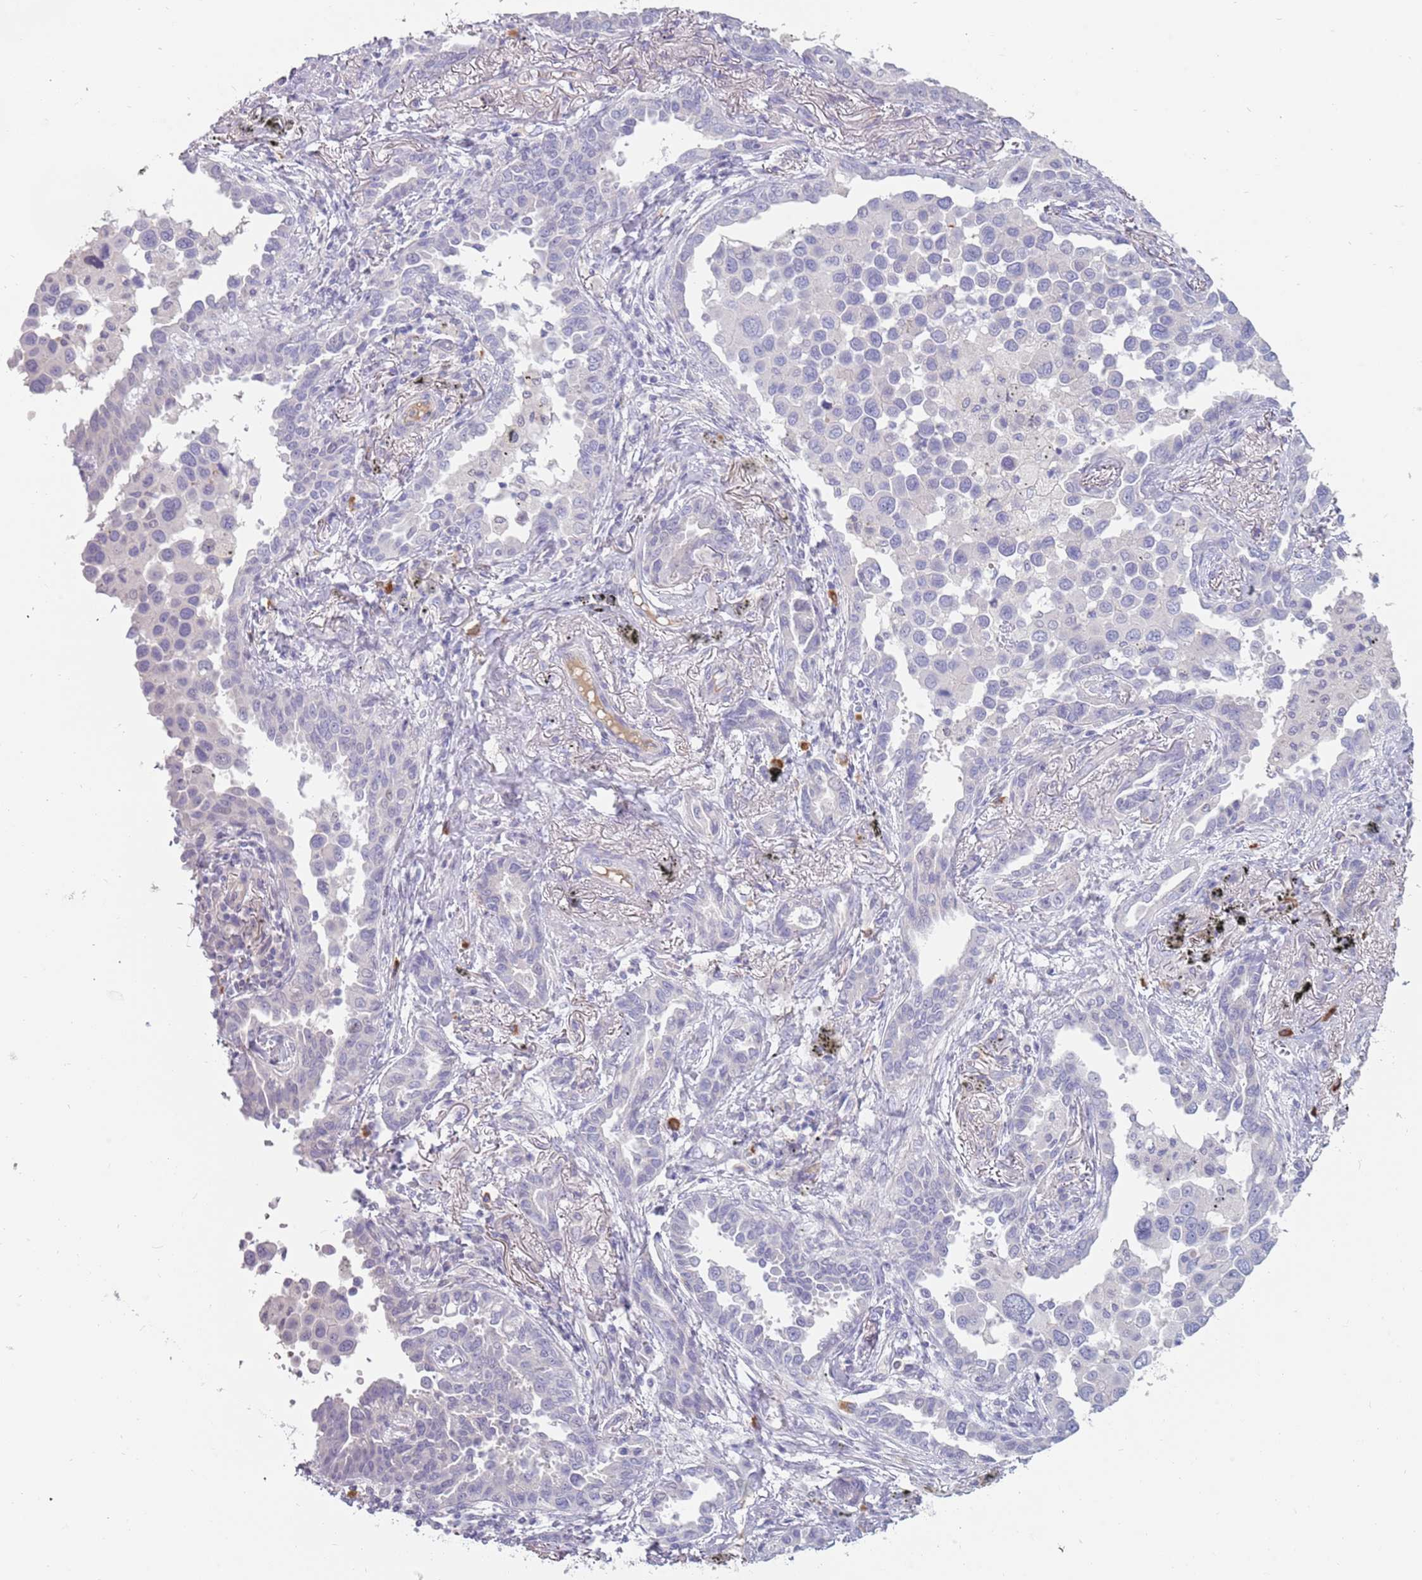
{"staining": {"intensity": "negative", "quantity": "none", "location": "none"}, "tissue": "lung cancer", "cell_type": "Tumor cells", "image_type": "cancer", "snomed": [{"axis": "morphology", "description": "Adenocarcinoma, NOS"}, {"axis": "topography", "description": "Lung"}], "caption": "There is no significant expression in tumor cells of lung cancer (adenocarcinoma).", "gene": "DDX4", "patient": {"sex": "male", "age": 67}}